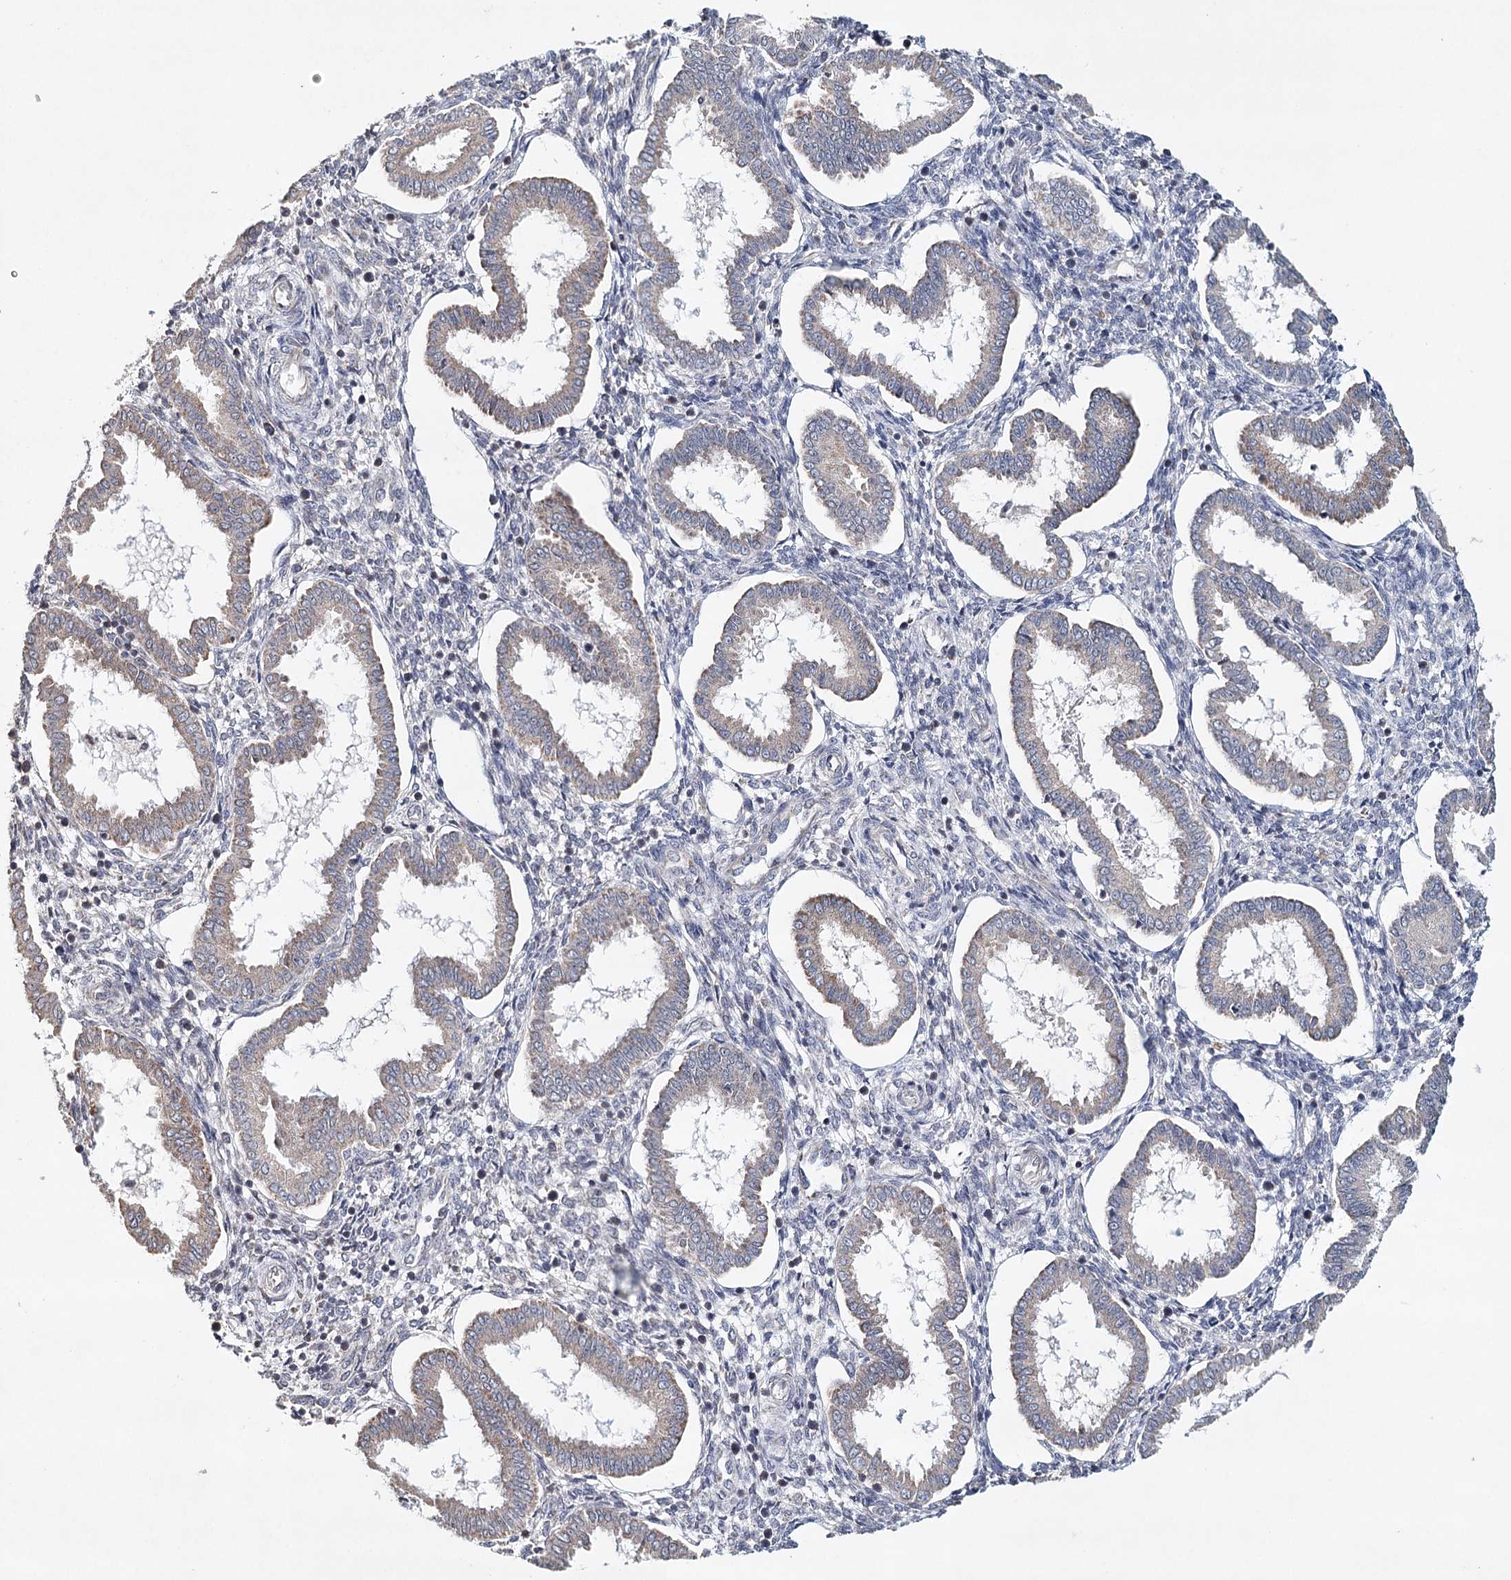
{"staining": {"intensity": "negative", "quantity": "none", "location": "none"}, "tissue": "endometrium", "cell_type": "Cells in endometrial stroma", "image_type": "normal", "snomed": [{"axis": "morphology", "description": "Normal tissue, NOS"}, {"axis": "topography", "description": "Endometrium"}], "caption": "Endometrium was stained to show a protein in brown. There is no significant staining in cells in endometrial stroma. (Immunohistochemistry, brightfield microscopy, high magnification).", "gene": "ICOS", "patient": {"sex": "female", "age": 24}}